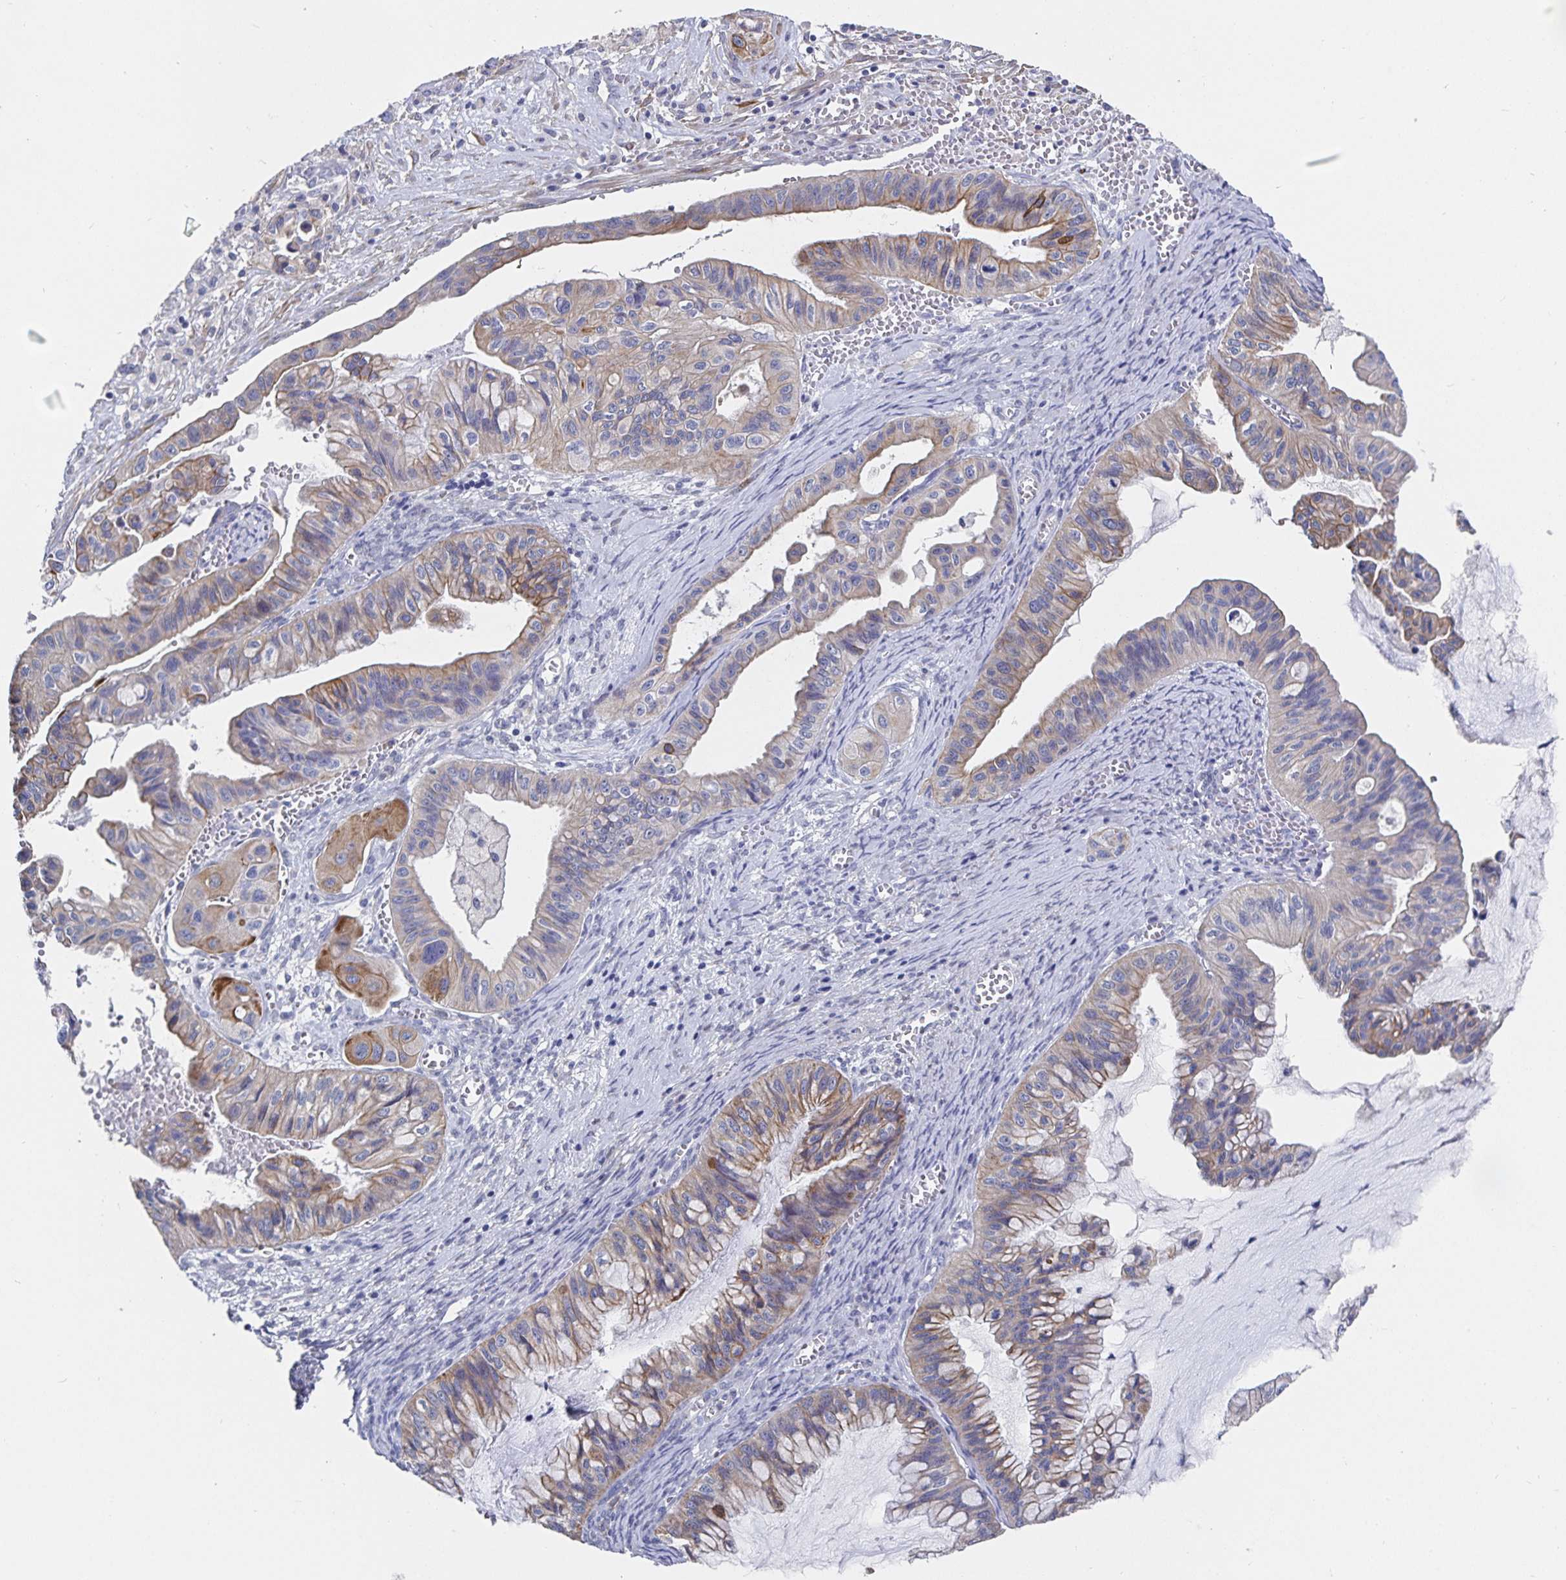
{"staining": {"intensity": "moderate", "quantity": "<25%", "location": "cytoplasmic/membranous"}, "tissue": "ovarian cancer", "cell_type": "Tumor cells", "image_type": "cancer", "snomed": [{"axis": "morphology", "description": "Cystadenocarcinoma, mucinous, NOS"}, {"axis": "topography", "description": "Ovary"}], "caption": "The photomicrograph shows immunohistochemical staining of ovarian mucinous cystadenocarcinoma. There is moderate cytoplasmic/membranous expression is appreciated in about <25% of tumor cells.", "gene": "ZIK1", "patient": {"sex": "female", "age": 72}}